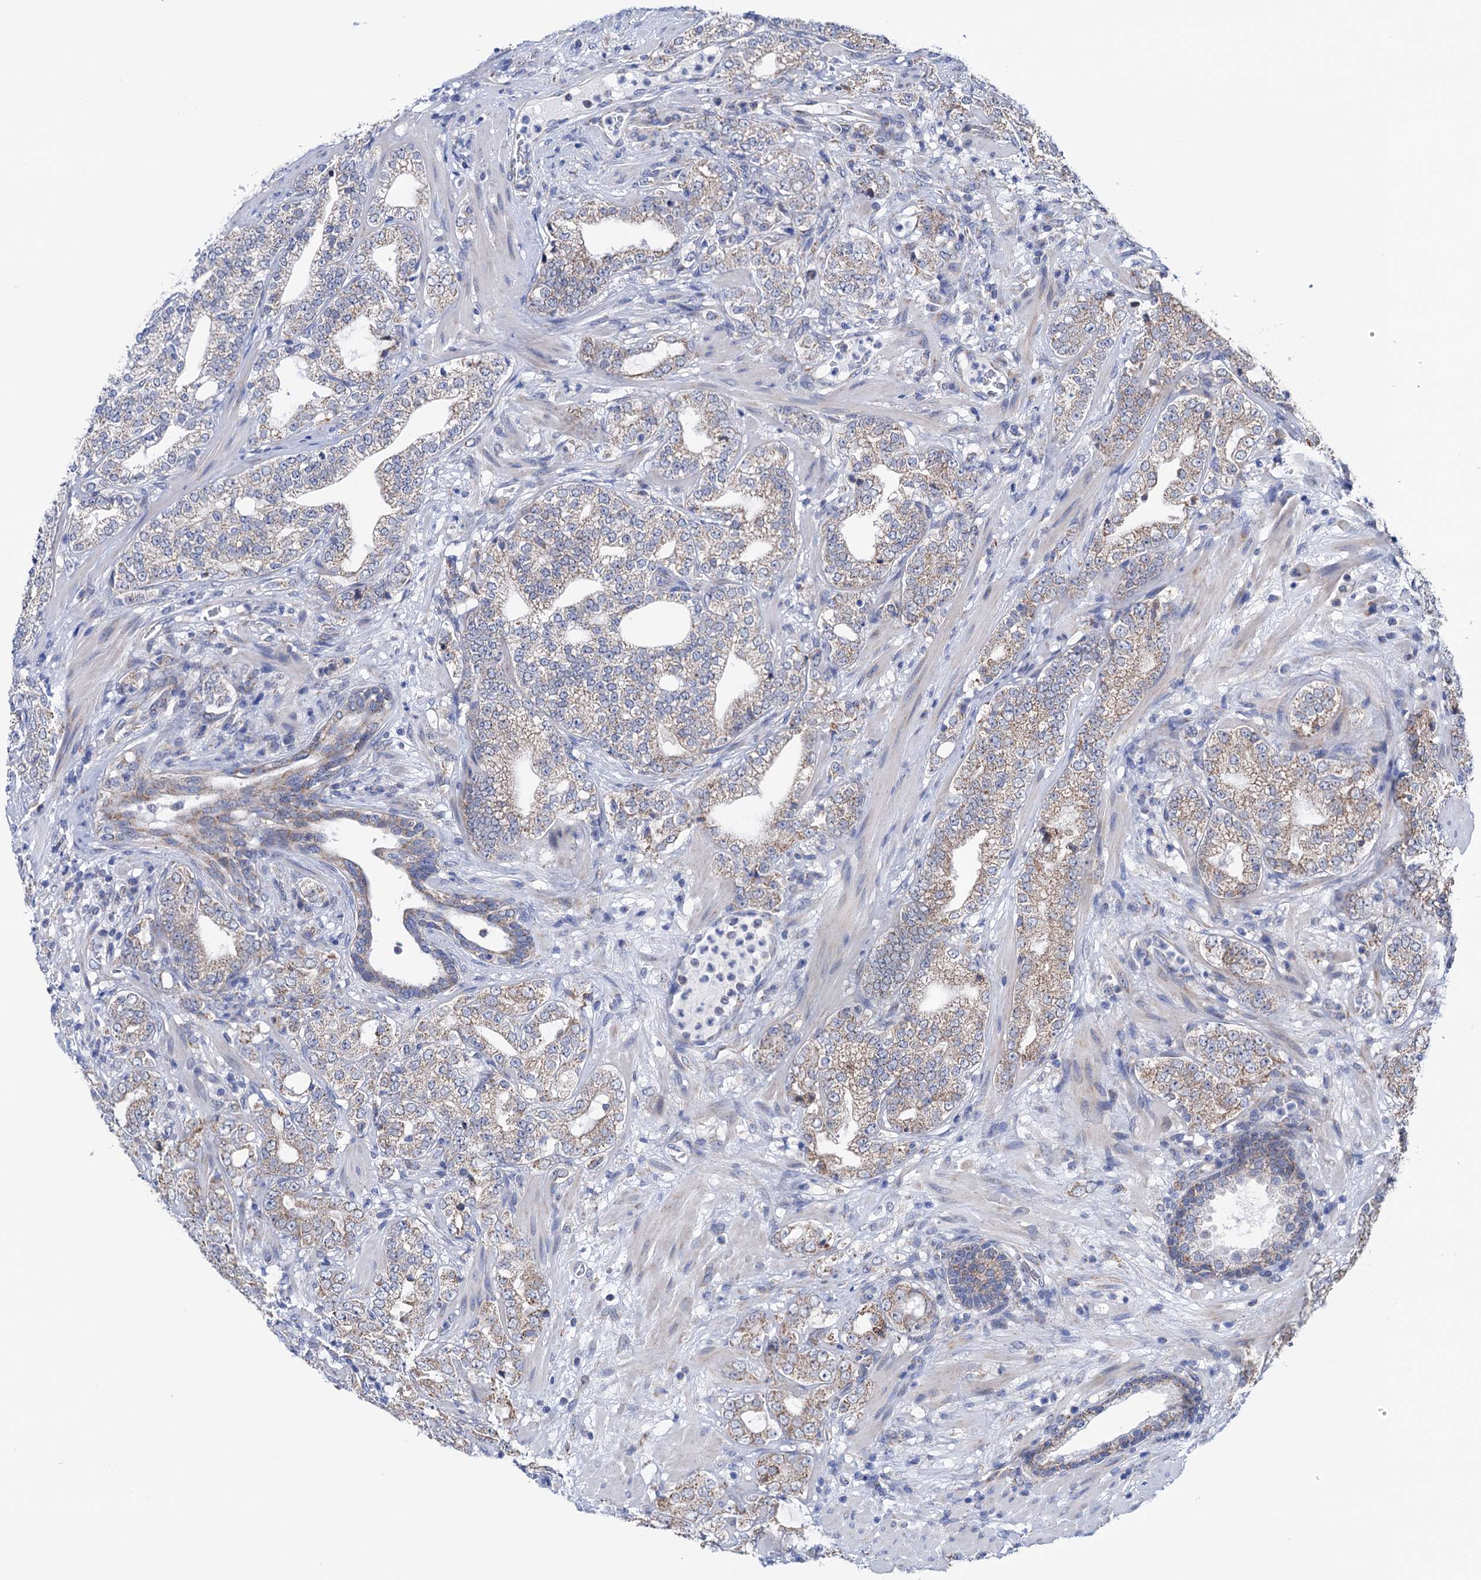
{"staining": {"intensity": "moderate", "quantity": "<25%", "location": "cytoplasmic/membranous"}, "tissue": "prostate cancer", "cell_type": "Tumor cells", "image_type": "cancer", "snomed": [{"axis": "morphology", "description": "Adenocarcinoma, High grade"}, {"axis": "topography", "description": "Prostate"}], "caption": "Human prostate cancer (adenocarcinoma (high-grade)) stained with a brown dye displays moderate cytoplasmic/membranous positive positivity in about <25% of tumor cells.", "gene": "SUCLA2", "patient": {"sex": "male", "age": 64}}